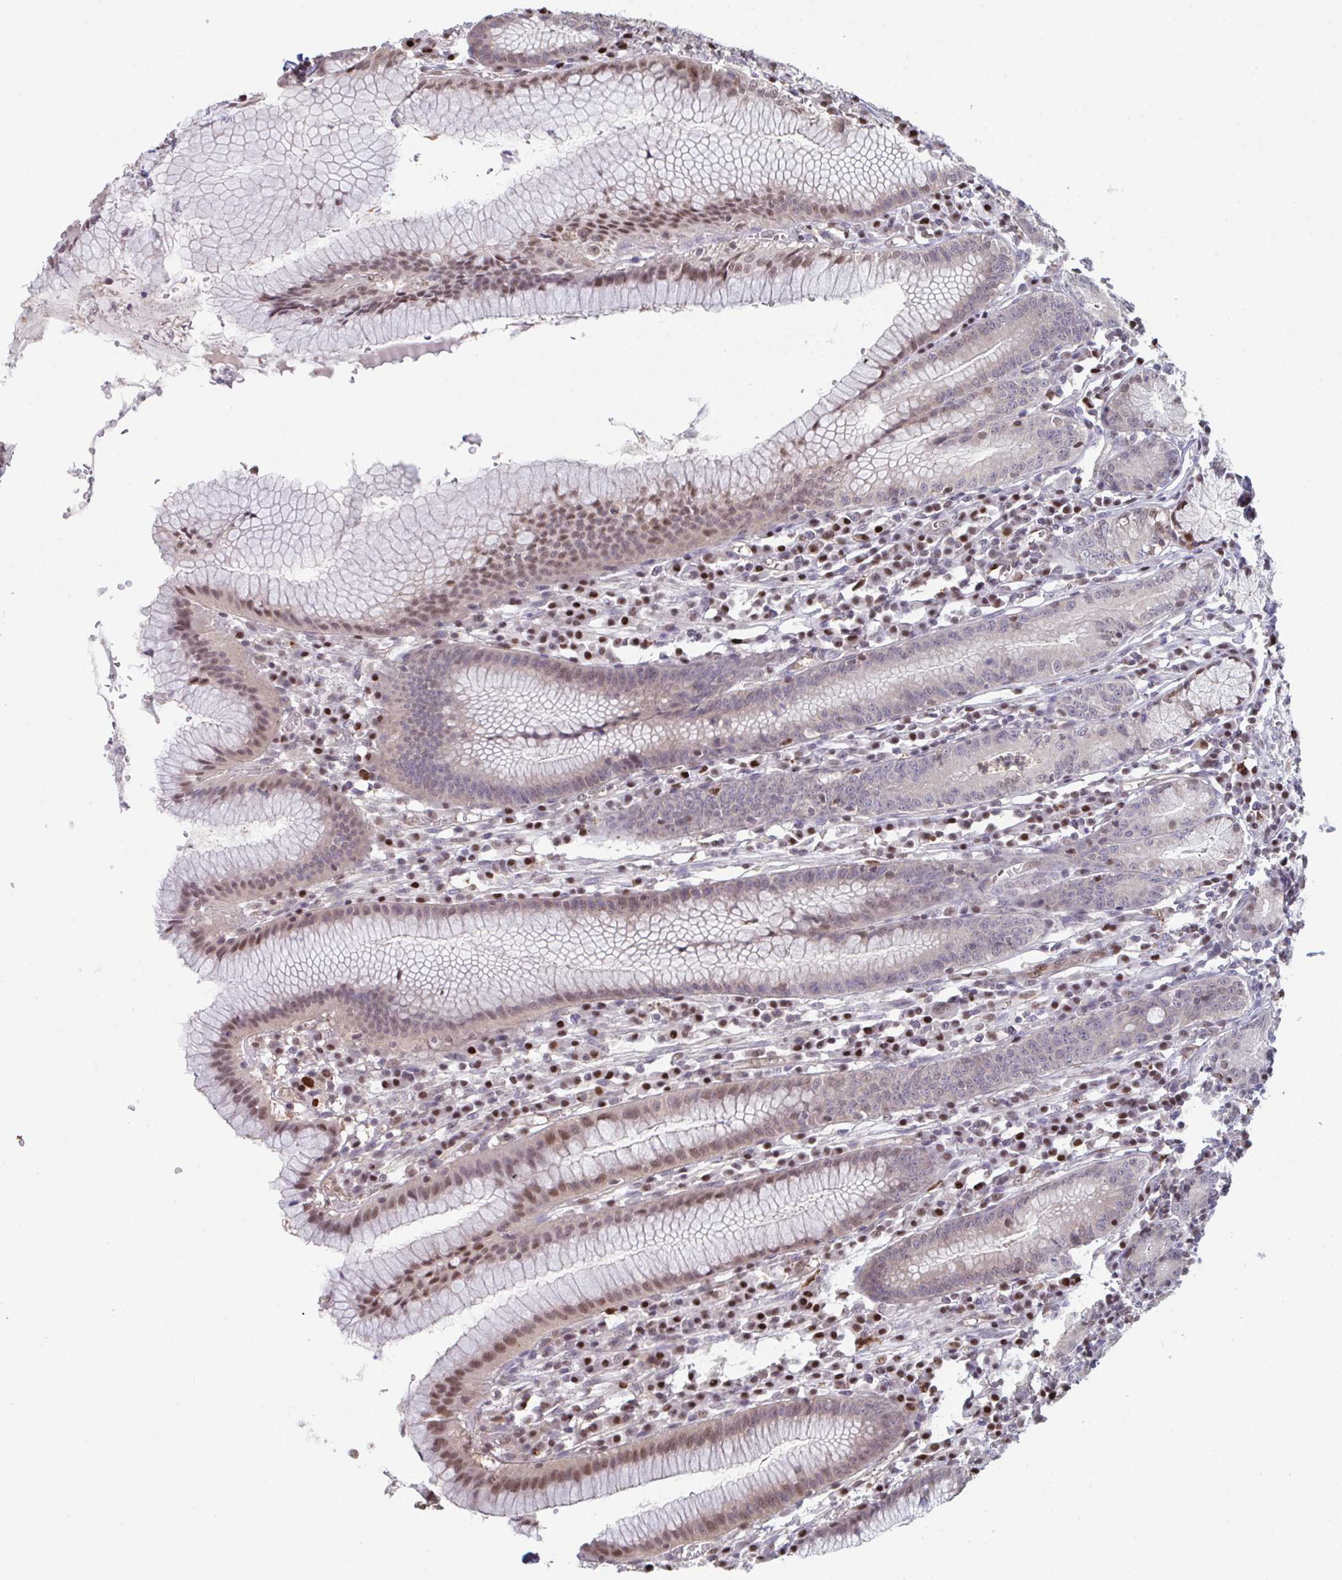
{"staining": {"intensity": "moderate", "quantity": "25%-75%", "location": "nuclear"}, "tissue": "stomach", "cell_type": "Glandular cells", "image_type": "normal", "snomed": [{"axis": "morphology", "description": "Normal tissue, NOS"}, {"axis": "topography", "description": "Stomach"}], "caption": "Protein analysis of benign stomach demonstrates moderate nuclear positivity in about 25%-75% of glandular cells.", "gene": "ACD", "patient": {"sex": "male", "age": 55}}